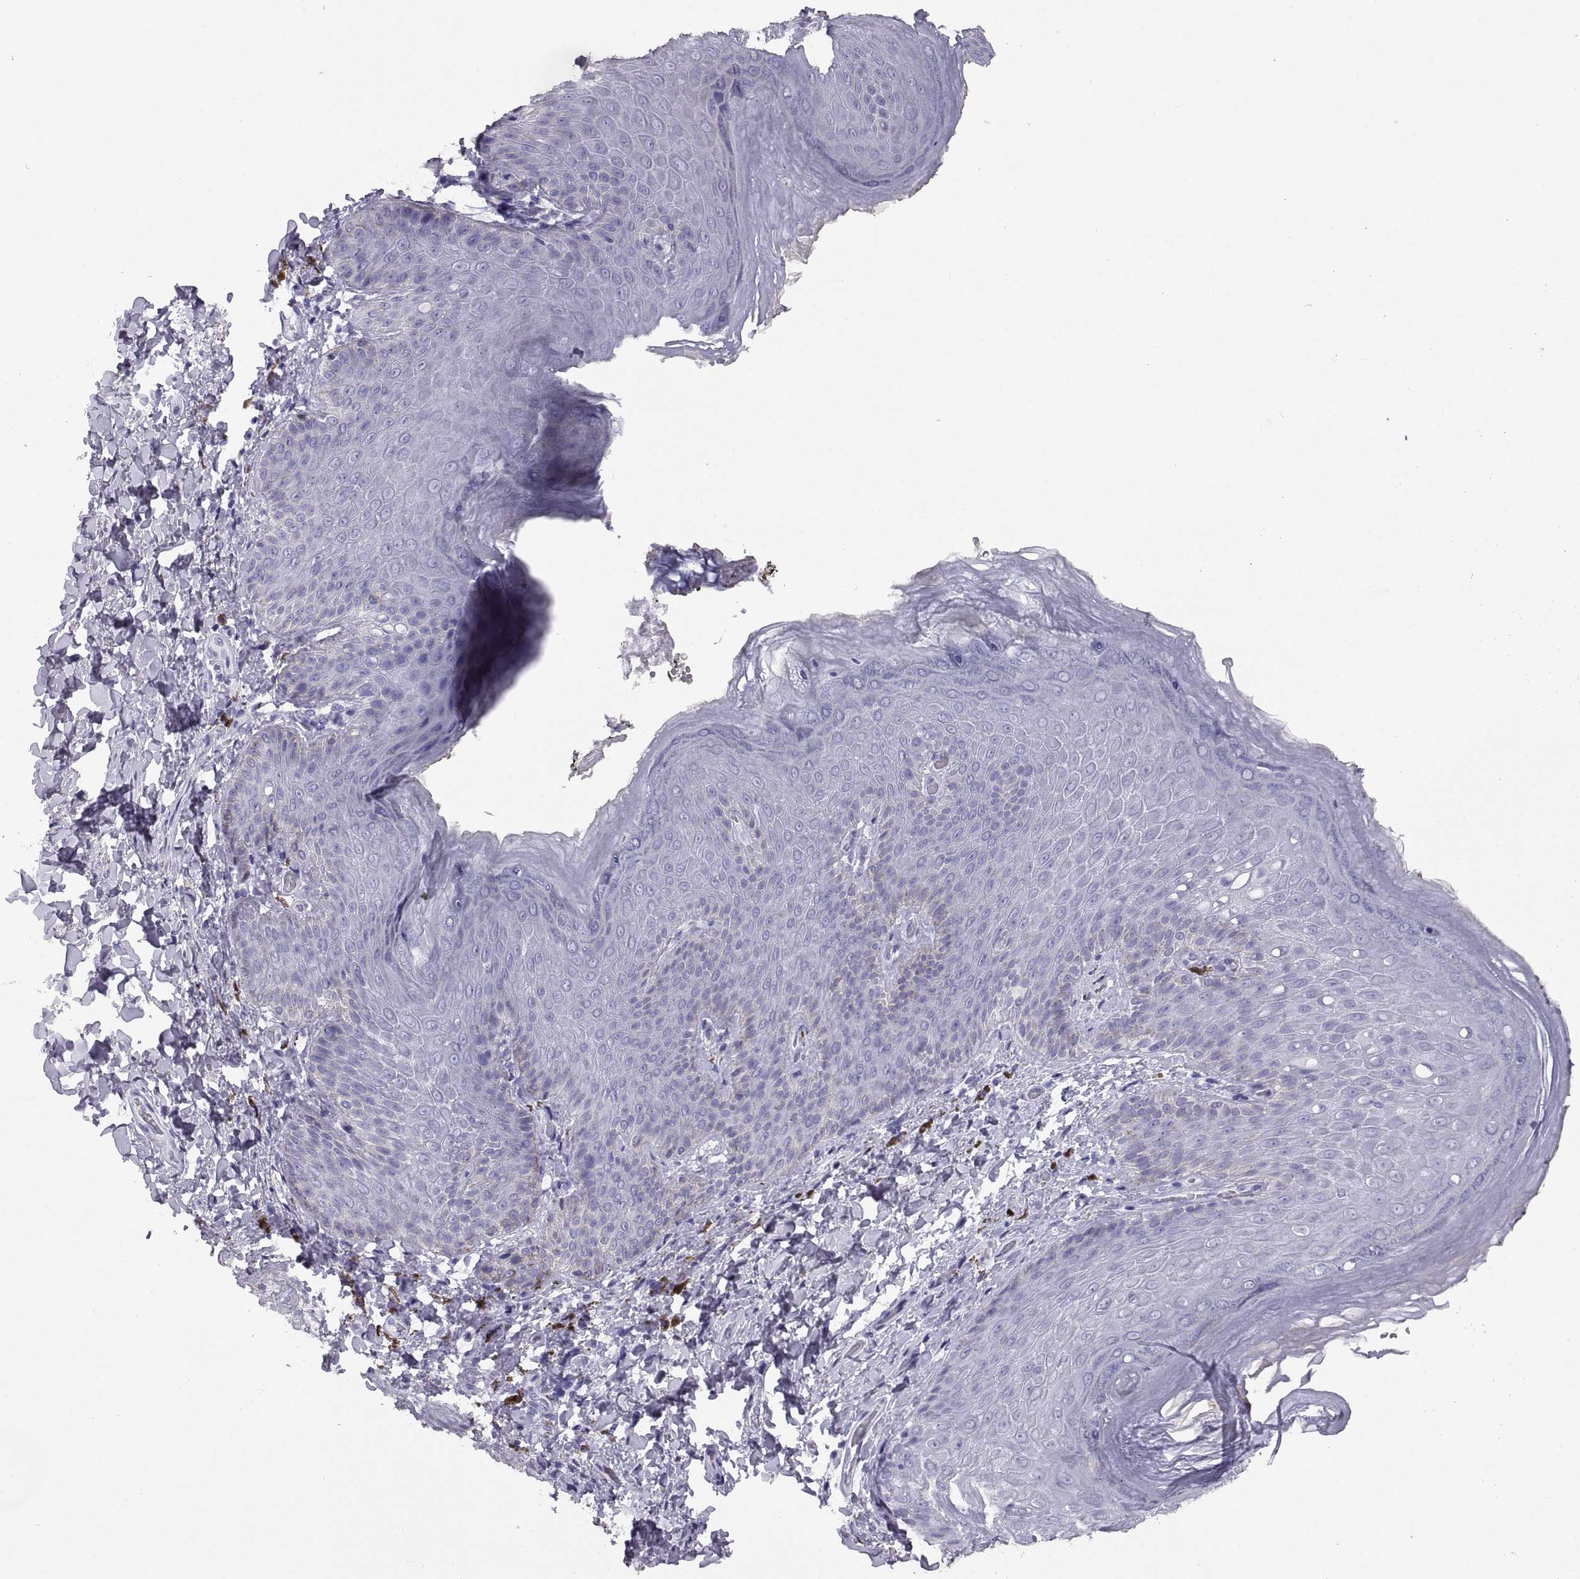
{"staining": {"intensity": "negative", "quantity": "none", "location": "none"}, "tissue": "skin", "cell_type": "Epidermal cells", "image_type": "normal", "snomed": [{"axis": "morphology", "description": "Normal tissue, NOS"}, {"axis": "topography", "description": "Anal"}], "caption": "There is no significant positivity in epidermal cells of skin. Brightfield microscopy of immunohistochemistry stained with DAB (3,3'-diaminobenzidine) (brown) and hematoxylin (blue), captured at high magnification.", "gene": "RGS20", "patient": {"sex": "male", "age": 53}}